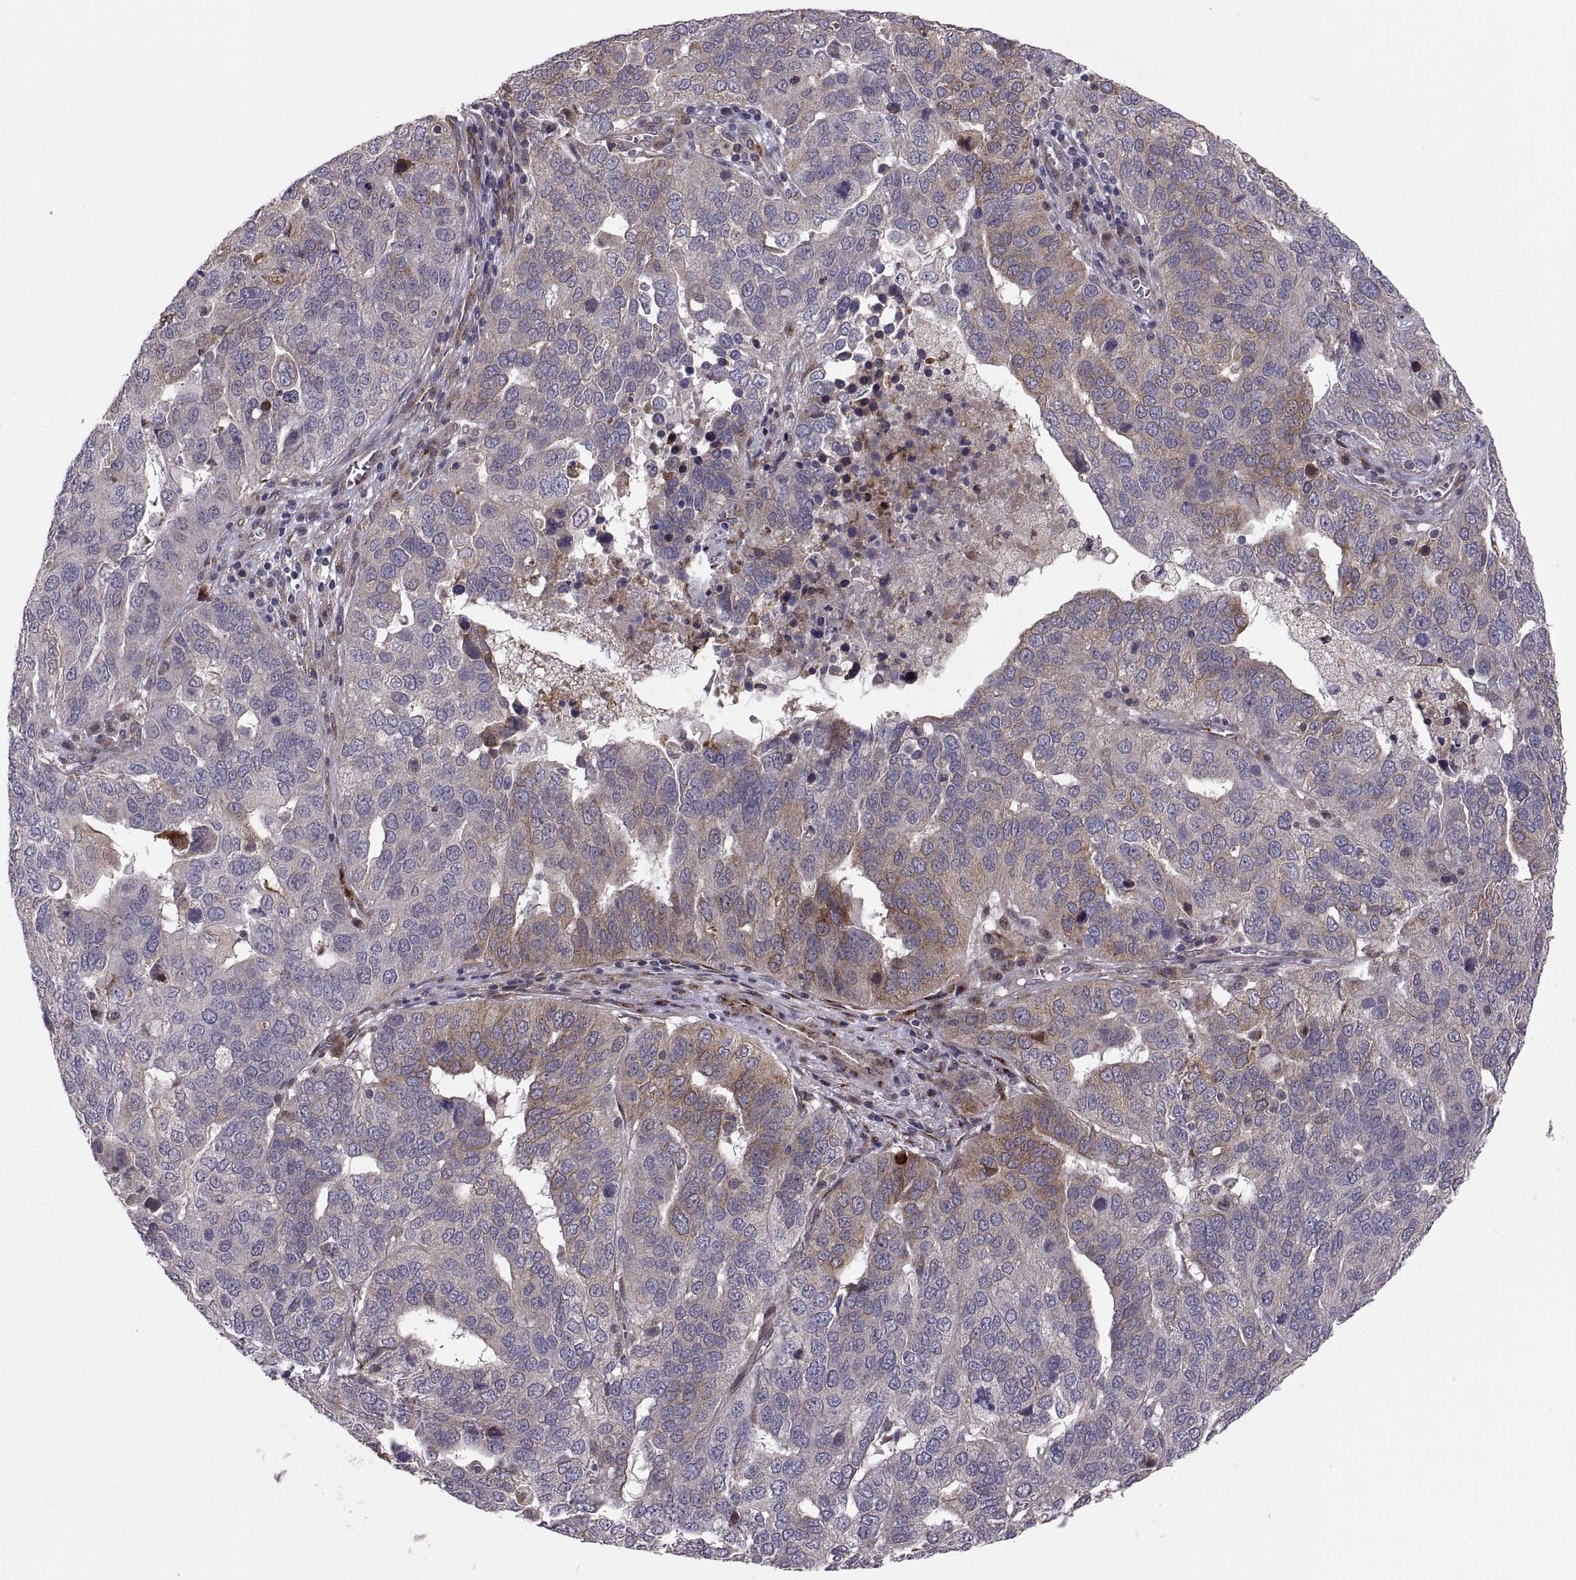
{"staining": {"intensity": "weak", "quantity": "25%-75%", "location": "cytoplasmic/membranous"}, "tissue": "ovarian cancer", "cell_type": "Tumor cells", "image_type": "cancer", "snomed": [{"axis": "morphology", "description": "Carcinoma, endometroid"}, {"axis": "topography", "description": "Soft tissue"}, {"axis": "topography", "description": "Ovary"}], "caption": "Human endometroid carcinoma (ovarian) stained for a protein (brown) shows weak cytoplasmic/membranous positive expression in approximately 25%-75% of tumor cells.", "gene": "TESC", "patient": {"sex": "female", "age": 52}}